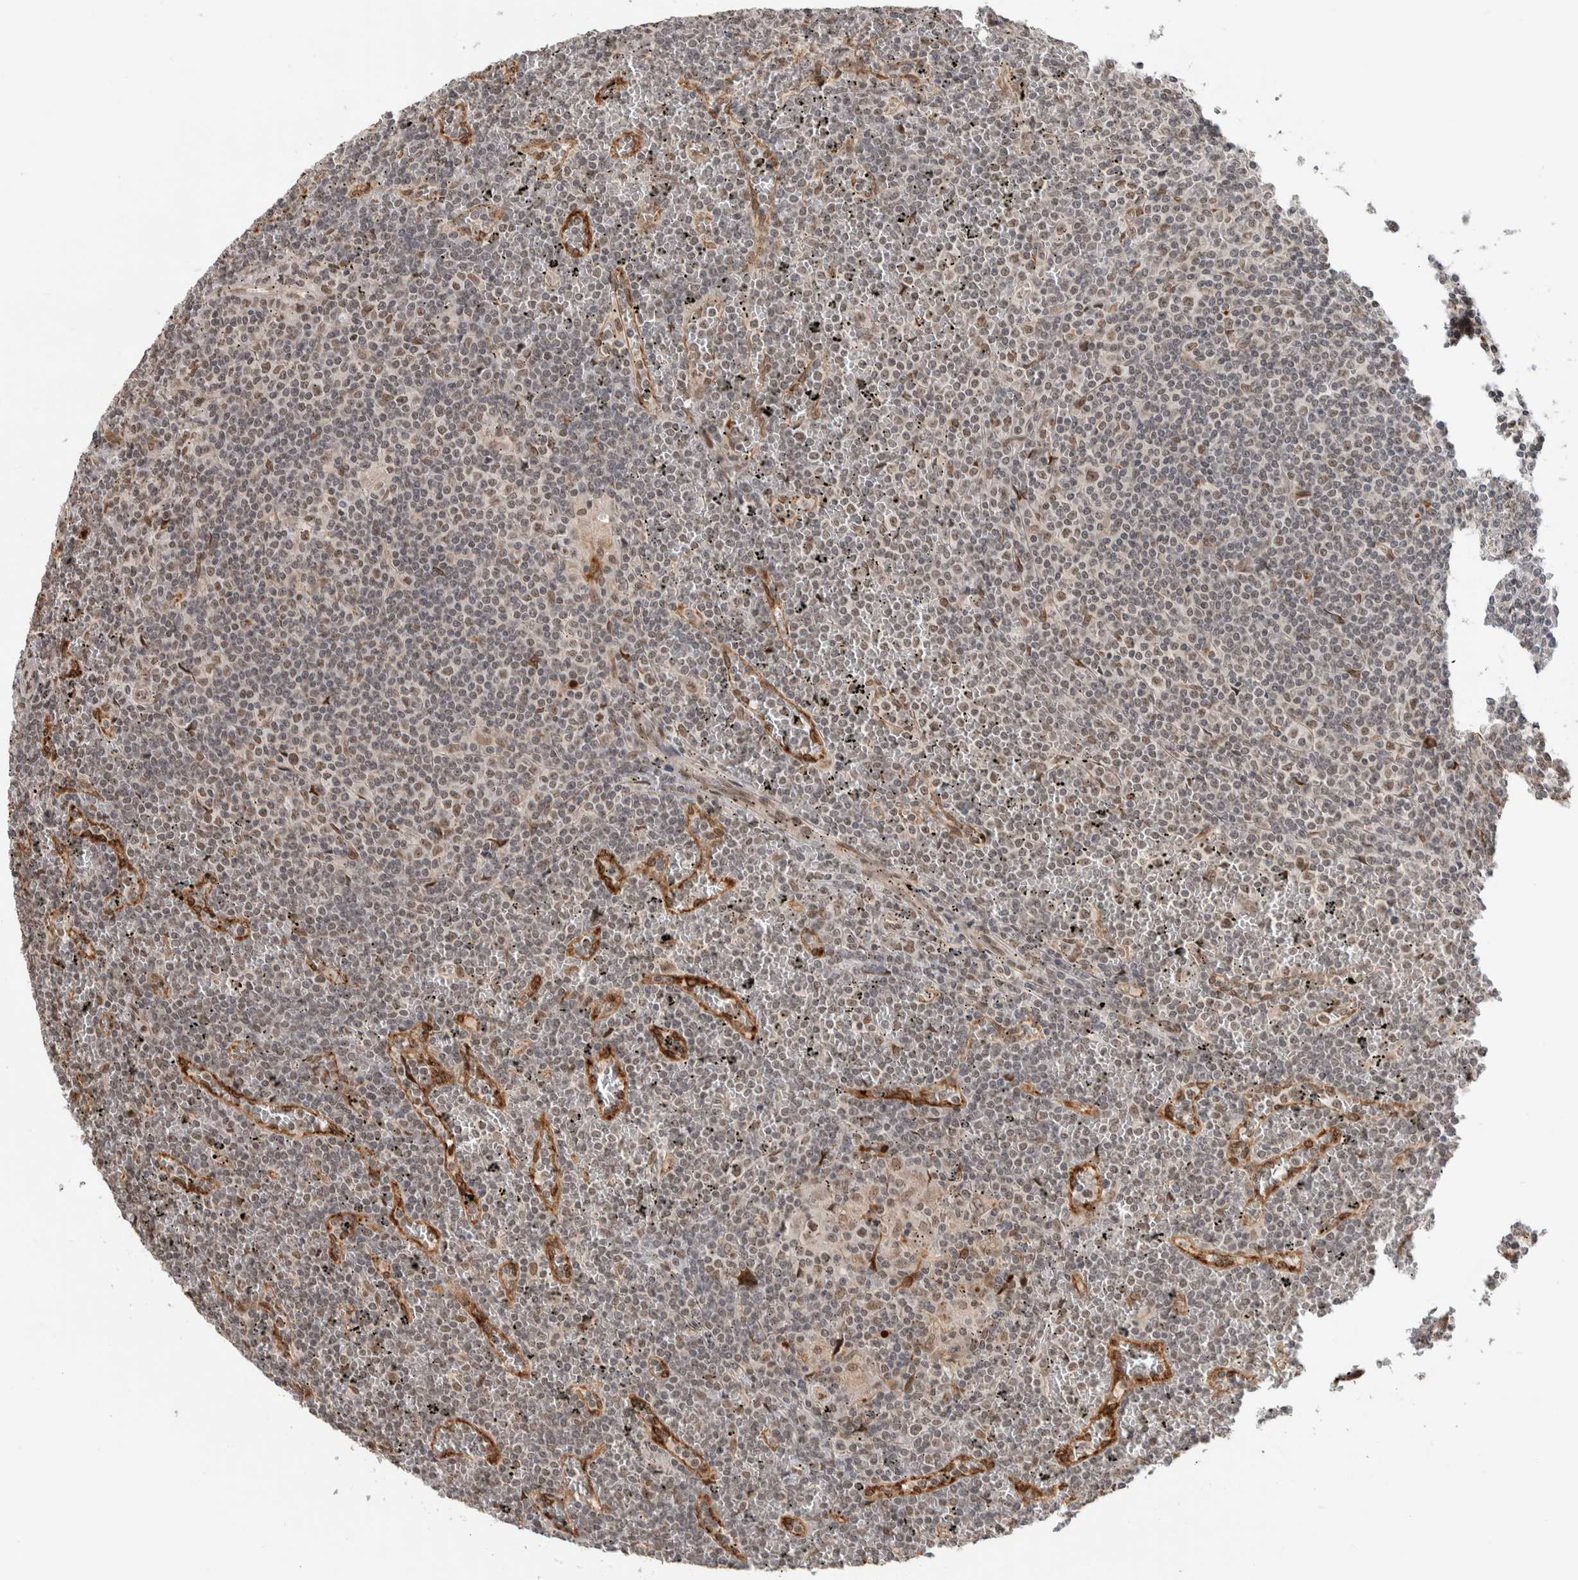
{"staining": {"intensity": "weak", "quantity": "25%-75%", "location": "nuclear"}, "tissue": "lymphoma", "cell_type": "Tumor cells", "image_type": "cancer", "snomed": [{"axis": "morphology", "description": "Malignant lymphoma, non-Hodgkin's type, Low grade"}, {"axis": "topography", "description": "Spleen"}], "caption": "DAB (3,3'-diaminobenzidine) immunohistochemical staining of low-grade malignant lymphoma, non-Hodgkin's type exhibits weak nuclear protein positivity in approximately 25%-75% of tumor cells.", "gene": "TNRC18", "patient": {"sex": "female", "age": 19}}